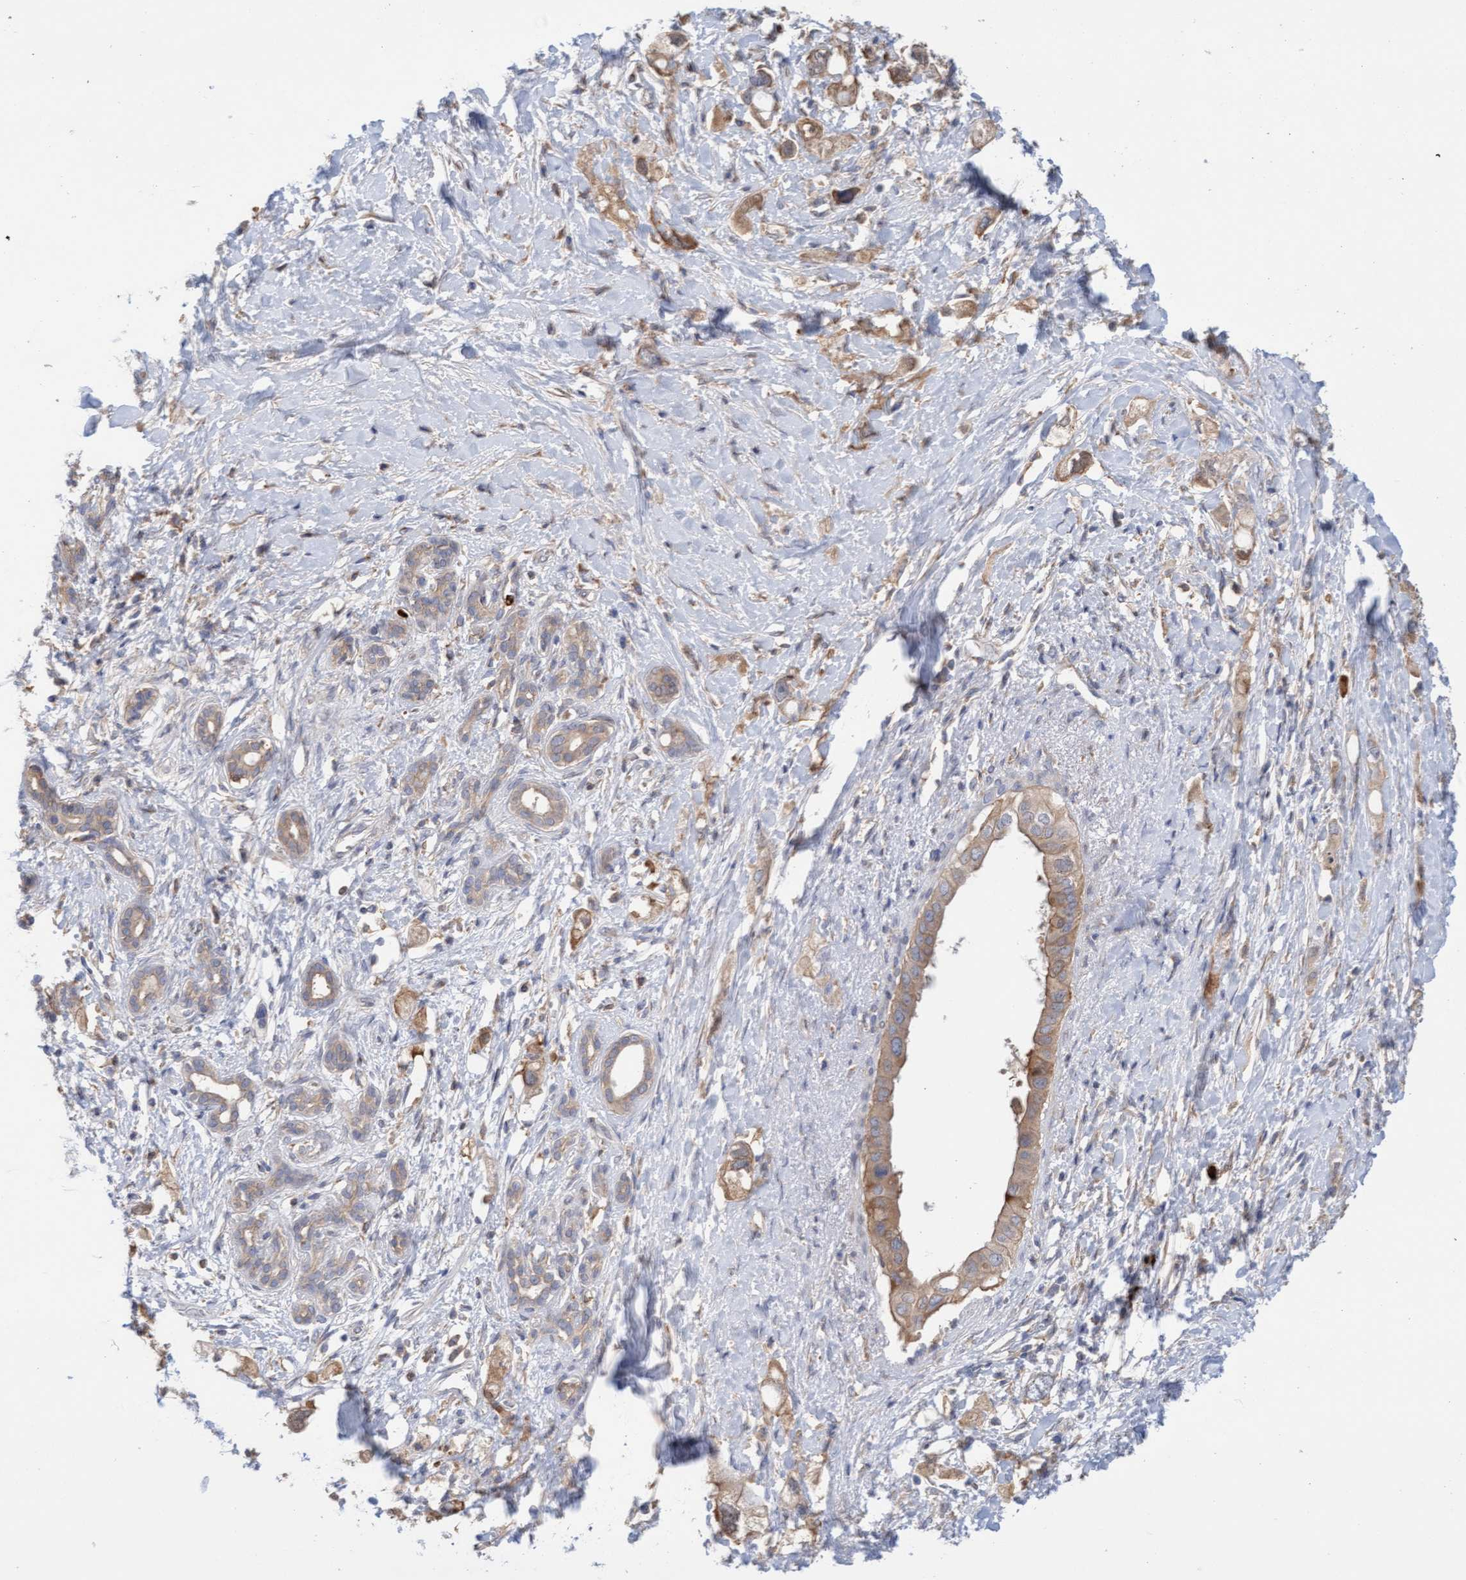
{"staining": {"intensity": "weak", "quantity": ">75%", "location": "cytoplasmic/membranous"}, "tissue": "pancreatic cancer", "cell_type": "Tumor cells", "image_type": "cancer", "snomed": [{"axis": "morphology", "description": "Adenocarcinoma, NOS"}, {"axis": "topography", "description": "Pancreas"}], "caption": "IHC (DAB) staining of pancreatic cancer (adenocarcinoma) displays weak cytoplasmic/membranous protein expression in about >75% of tumor cells.", "gene": "MMP8", "patient": {"sex": "female", "age": 56}}